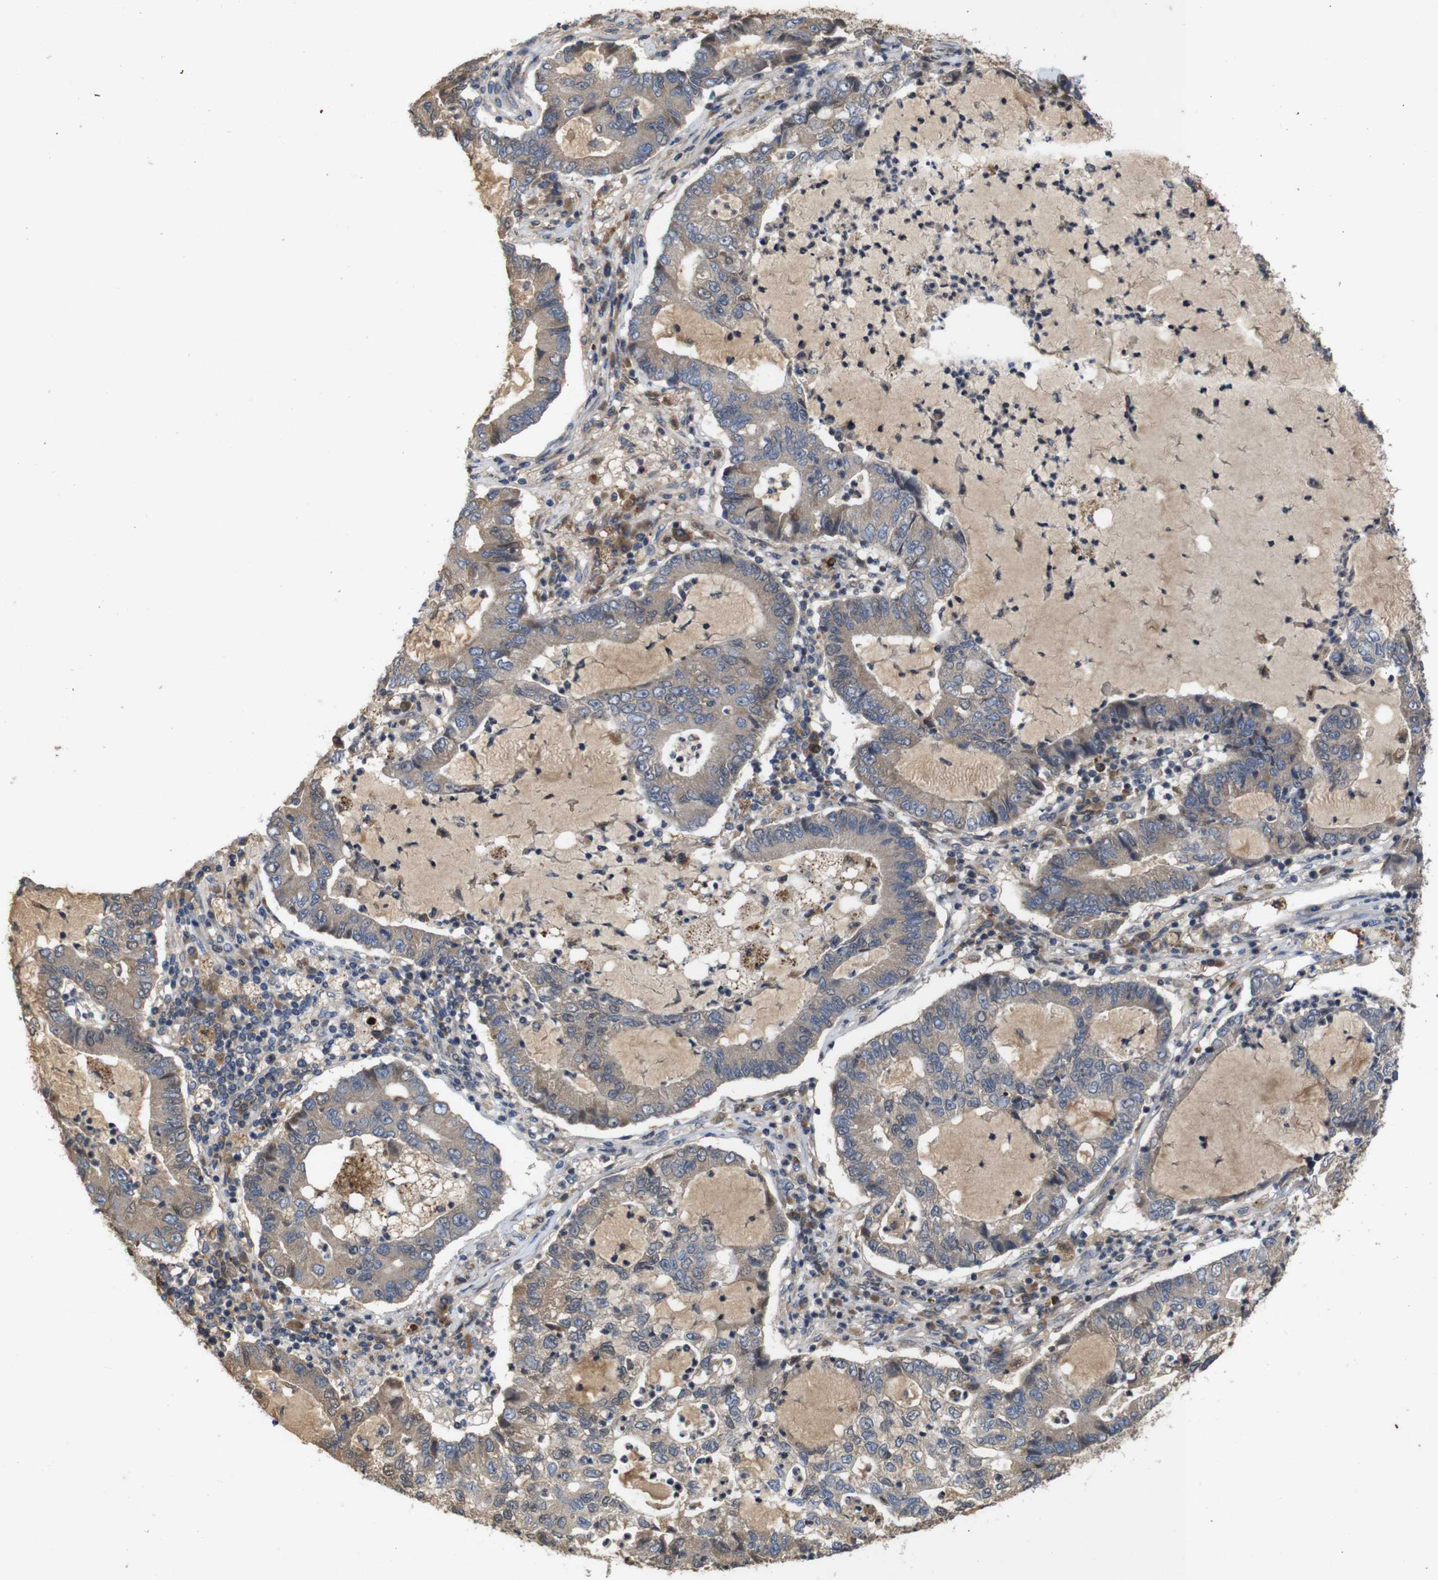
{"staining": {"intensity": "weak", "quantity": "25%-75%", "location": "cytoplasmic/membranous"}, "tissue": "lung cancer", "cell_type": "Tumor cells", "image_type": "cancer", "snomed": [{"axis": "morphology", "description": "Adenocarcinoma, NOS"}, {"axis": "topography", "description": "Lung"}], "caption": "High-magnification brightfield microscopy of lung cancer stained with DAB (brown) and counterstained with hematoxylin (blue). tumor cells exhibit weak cytoplasmic/membranous expression is identified in approximately25%-75% of cells. Nuclei are stained in blue.", "gene": "PTPN1", "patient": {"sex": "female", "age": 51}}